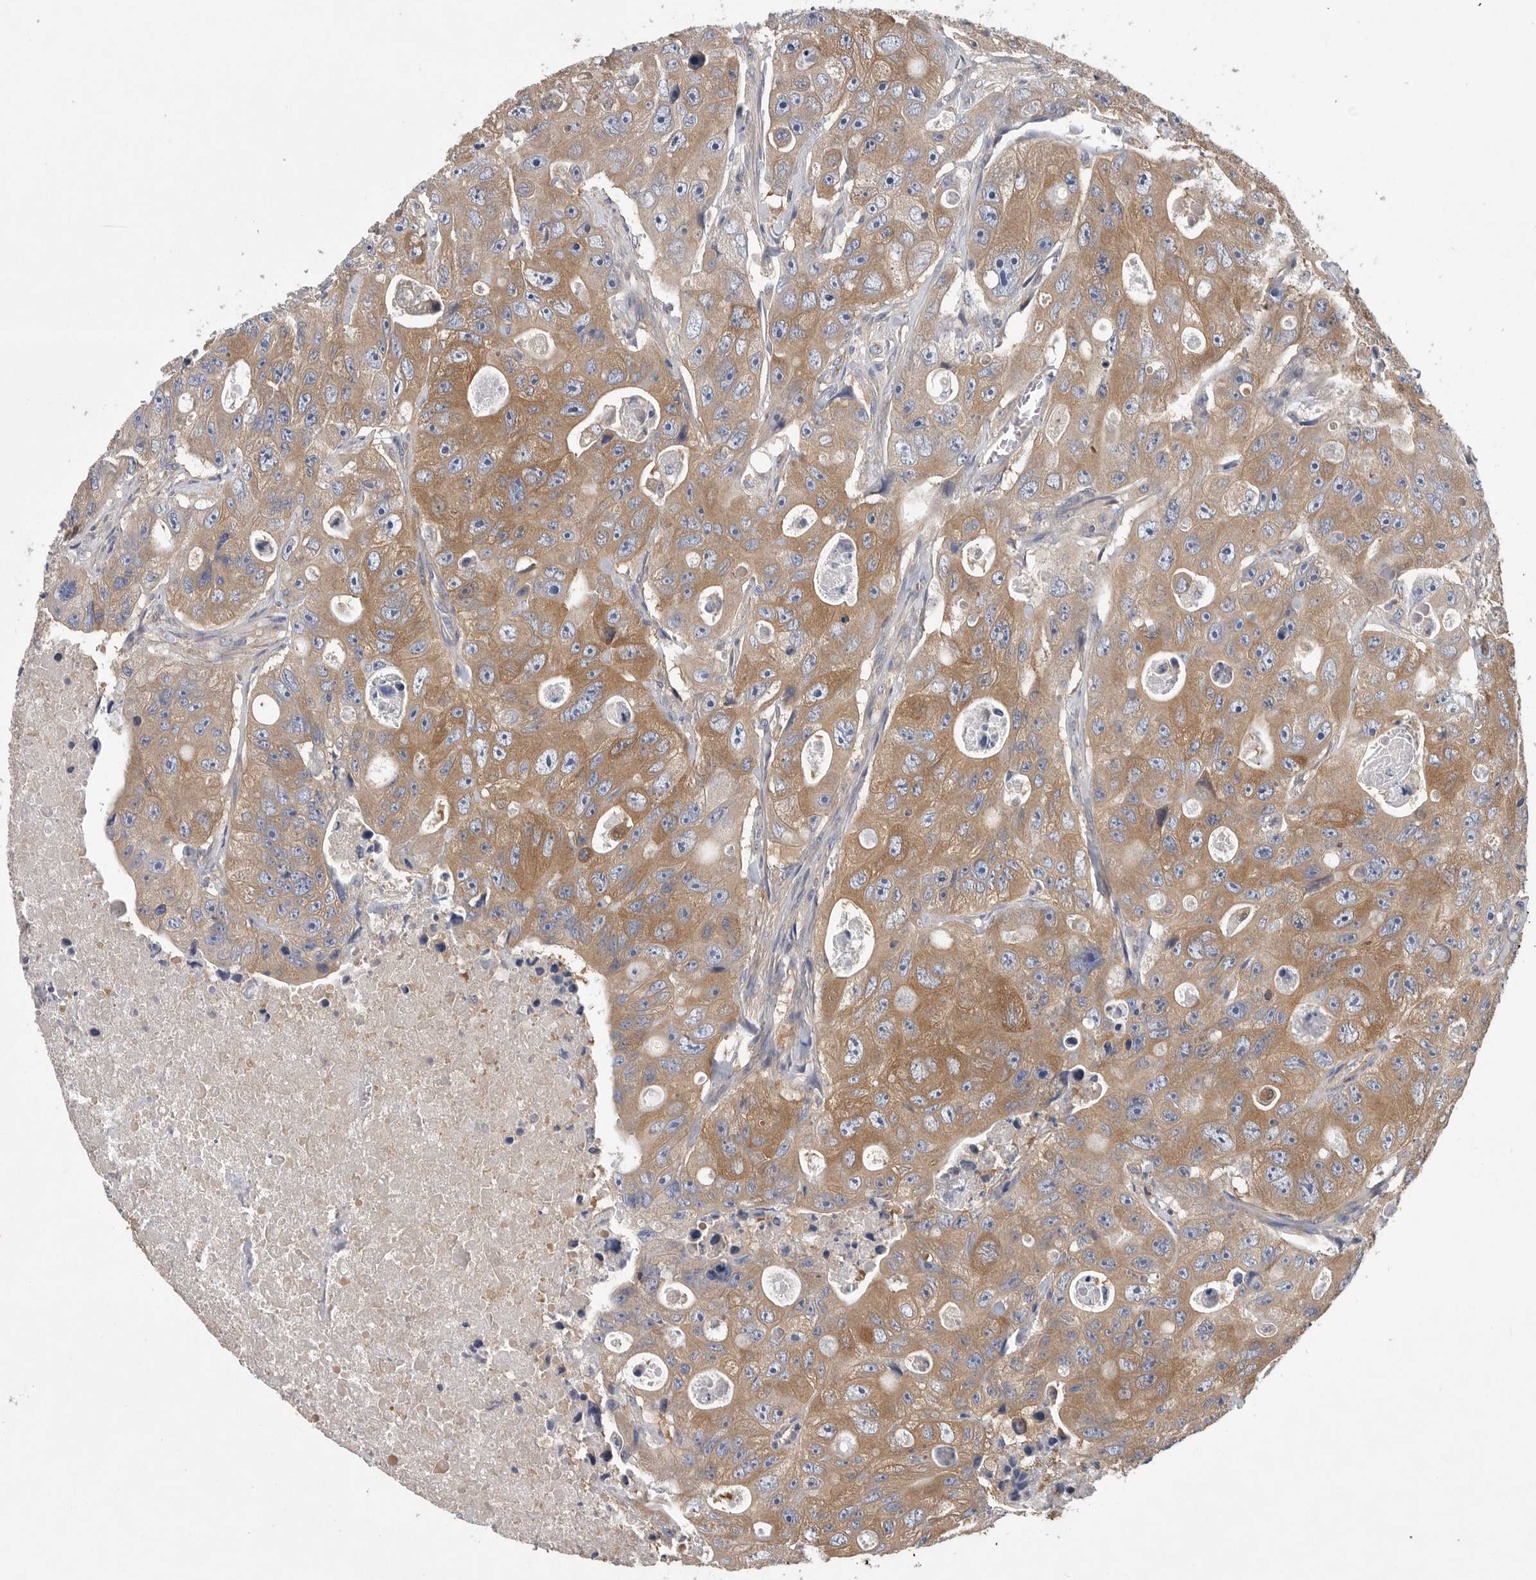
{"staining": {"intensity": "moderate", "quantity": ">75%", "location": "cytoplasmic/membranous"}, "tissue": "colorectal cancer", "cell_type": "Tumor cells", "image_type": "cancer", "snomed": [{"axis": "morphology", "description": "Adenocarcinoma, NOS"}, {"axis": "topography", "description": "Colon"}], "caption": "About >75% of tumor cells in human colorectal cancer (adenocarcinoma) show moderate cytoplasmic/membranous protein expression as visualized by brown immunohistochemical staining.", "gene": "OXR1", "patient": {"sex": "female", "age": 46}}